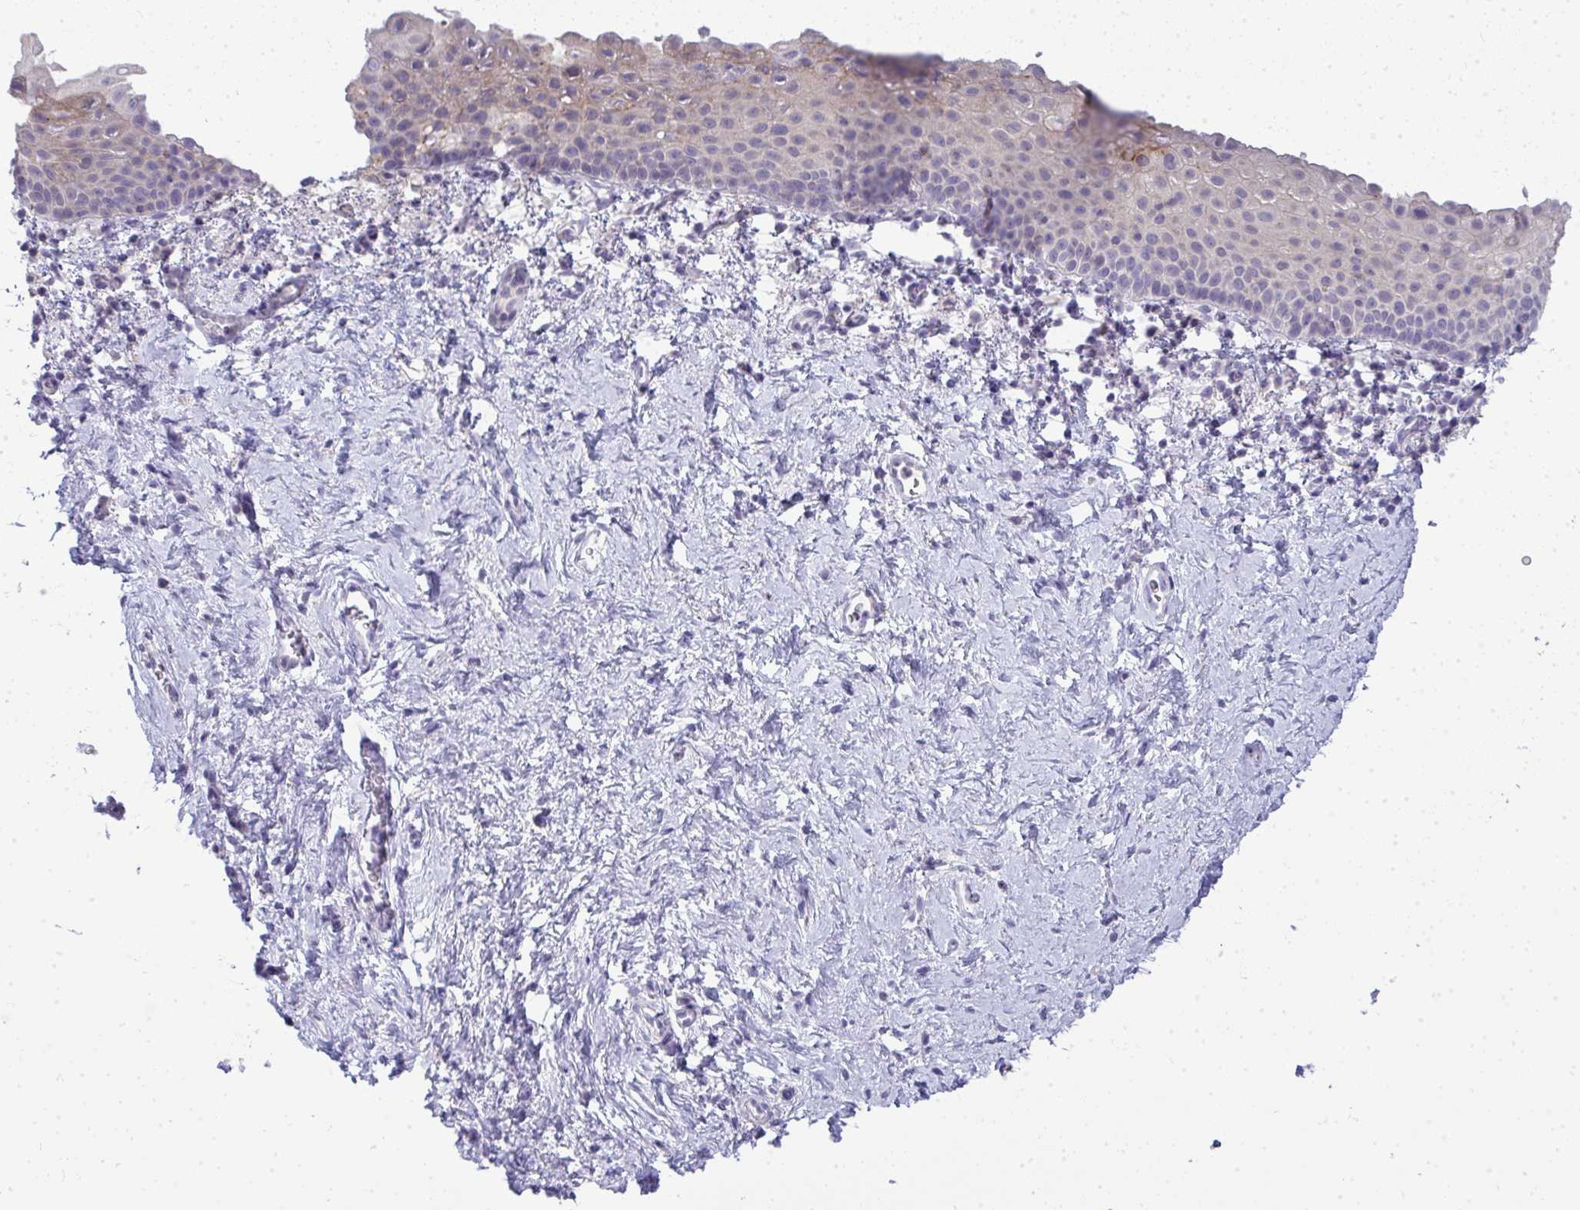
{"staining": {"intensity": "negative", "quantity": "none", "location": "none"}, "tissue": "vagina", "cell_type": "Squamous epithelial cells", "image_type": "normal", "snomed": [{"axis": "morphology", "description": "Normal tissue, NOS"}, {"axis": "topography", "description": "Vagina"}], "caption": "Vagina was stained to show a protein in brown. There is no significant expression in squamous epithelial cells. (DAB (3,3'-diaminobenzidine) immunohistochemistry (IHC) visualized using brightfield microscopy, high magnification).", "gene": "VPS4B", "patient": {"sex": "female", "age": 61}}